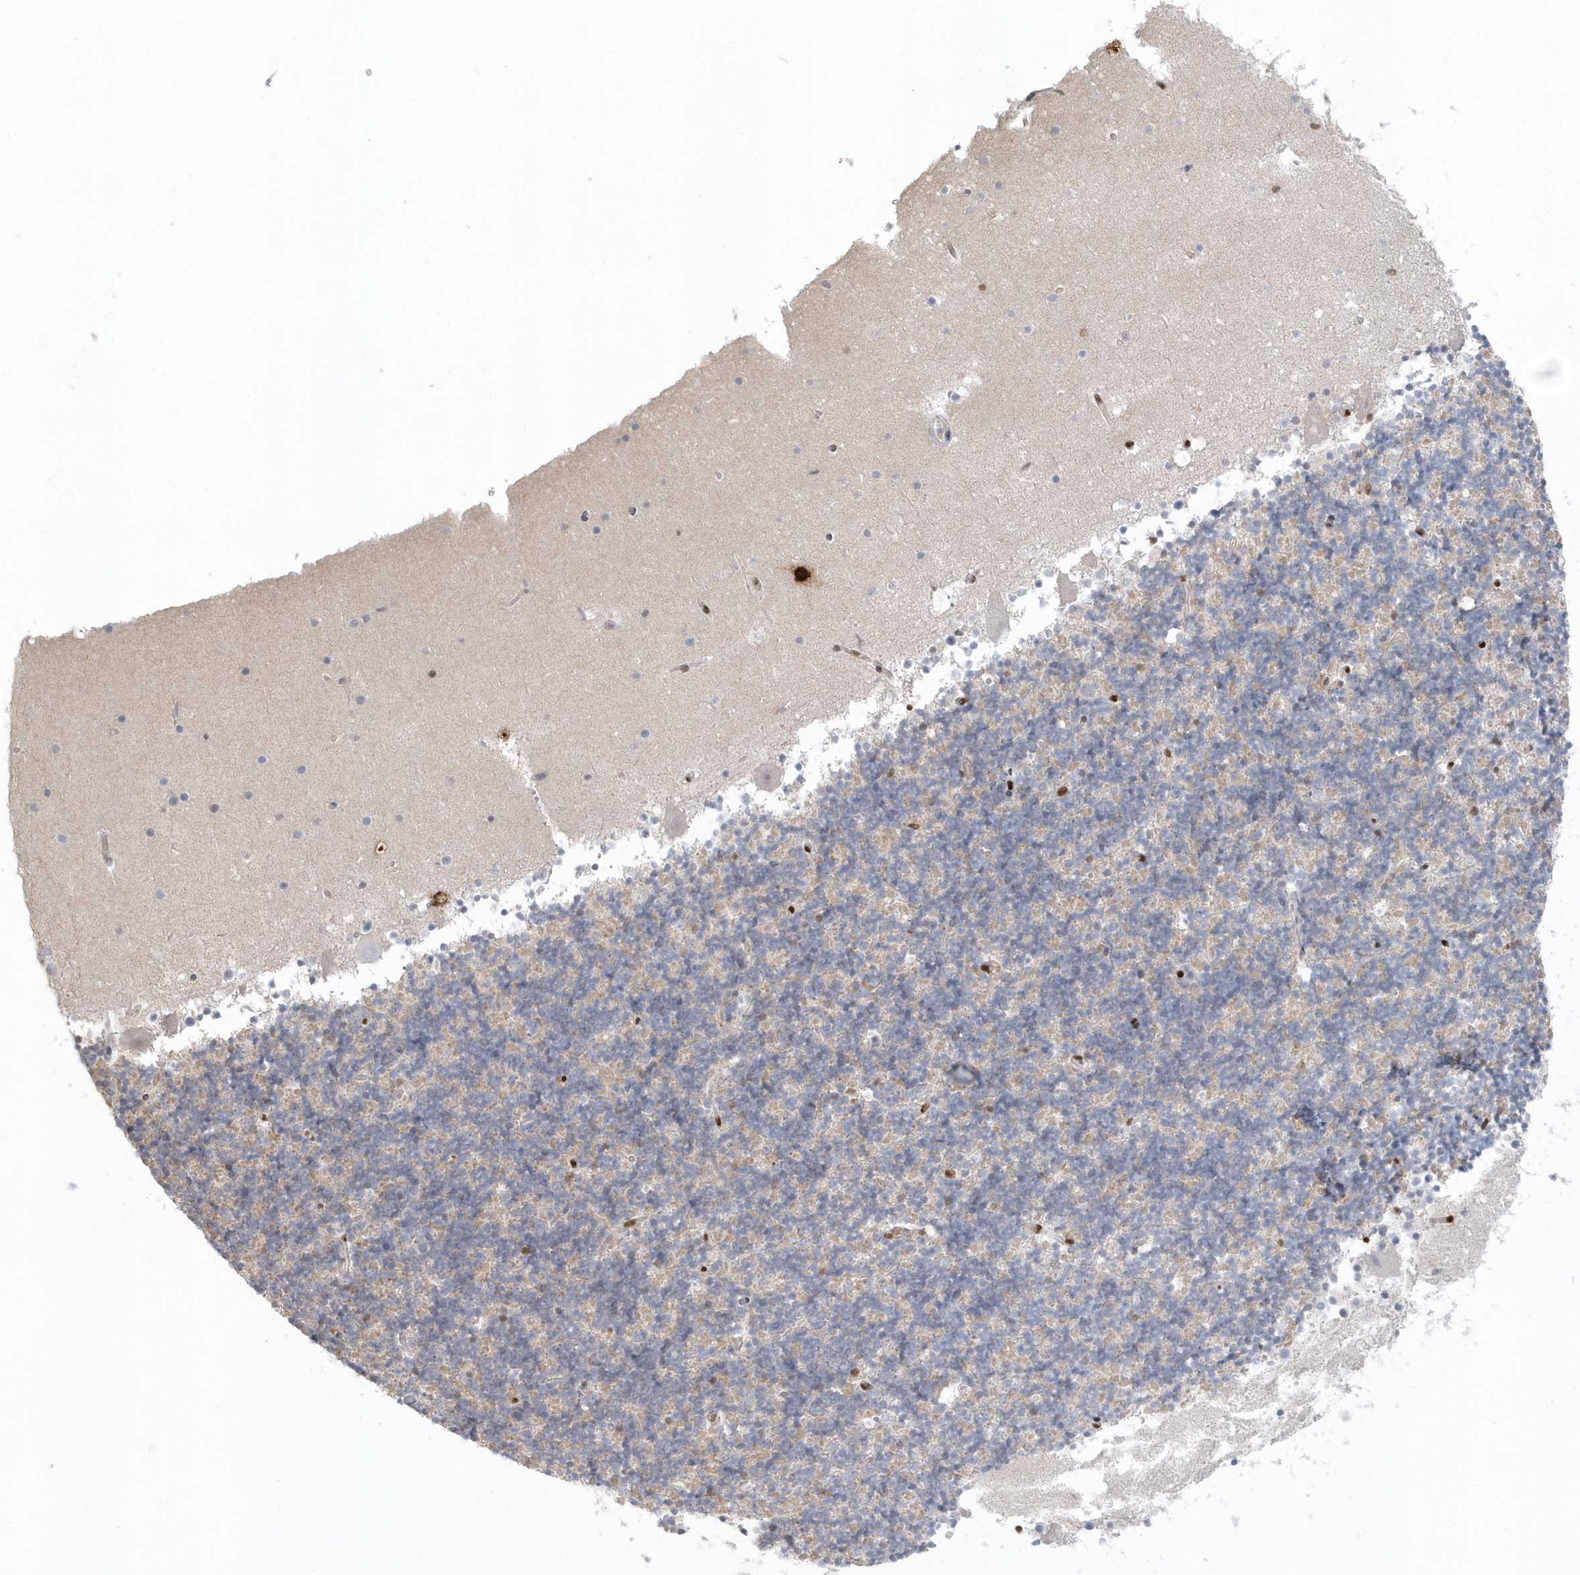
{"staining": {"intensity": "weak", "quantity": "<25%", "location": "cytoplasmic/membranous"}, "tissue": "cerebellum", "cell_type": "Cells in granular layer", "image_type": "normal", "snomed": [{"axis": "morphology", "description": "Normal tissue, NOS"}, {"axis": "topography", "description": "Cerebellum"}], "caption": "Protein analysis of benign cerebellum displays no significant expression in cells in granular layer.", "gene": "SUMO2", "patient": {"sex": "male", "age": 57}}